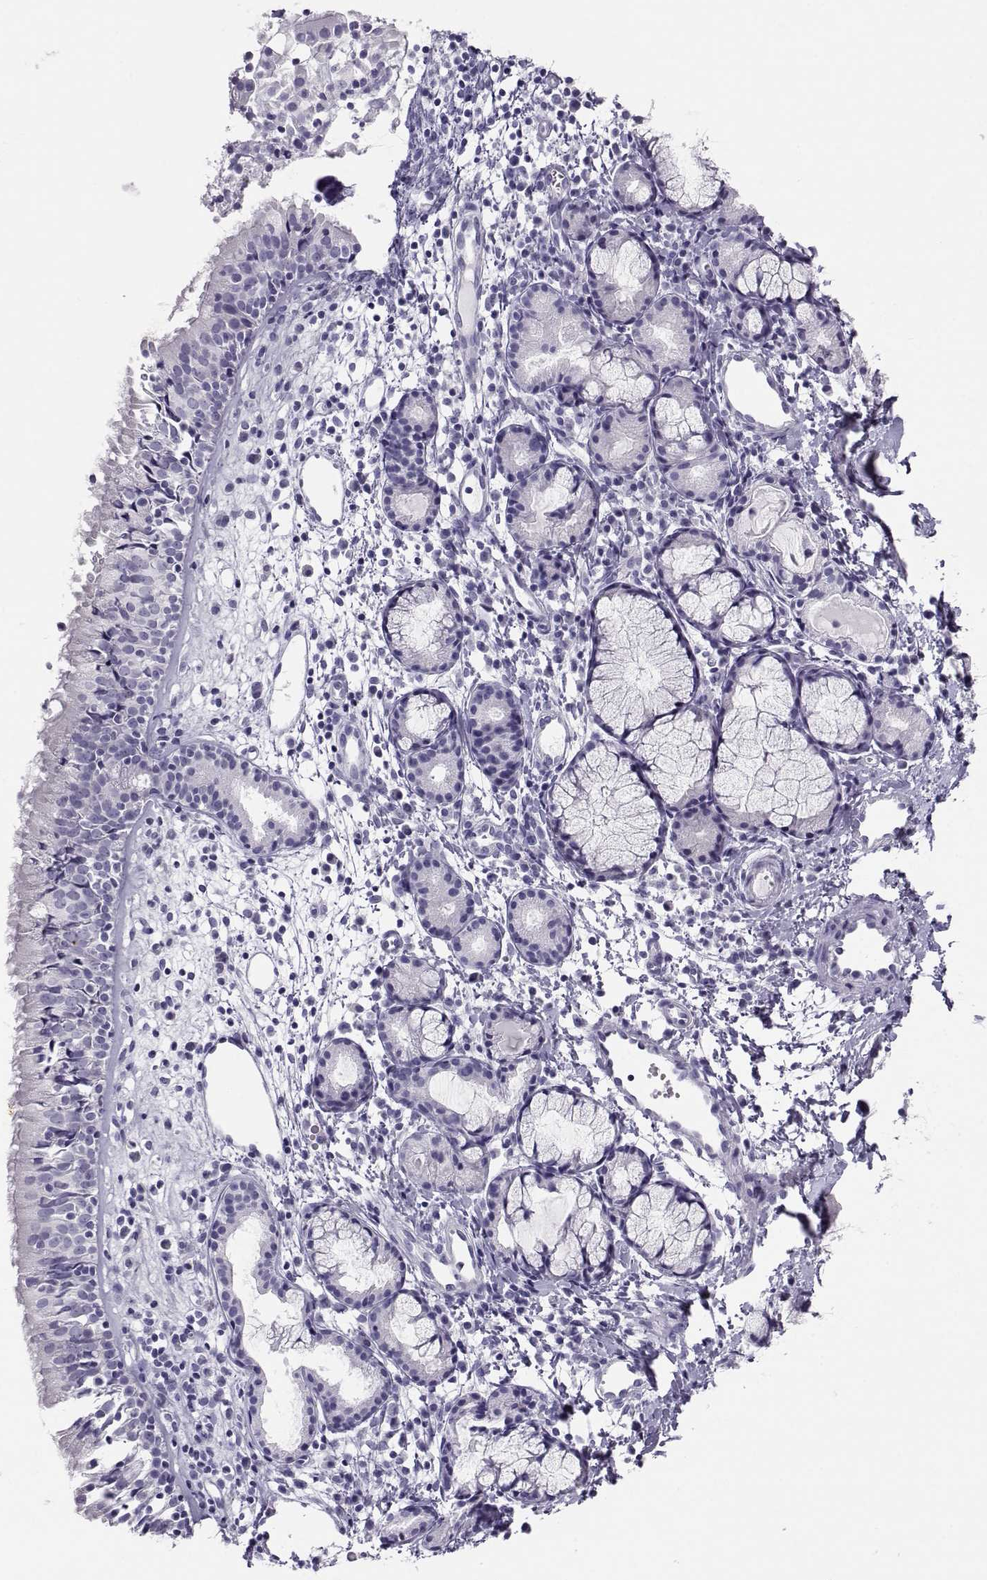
{"staining": {"intensity": "negative", "quantity": "none", "location": "none"}, "tissue": "nasopharynx", "cell_type": "Respiratory epithelial cells", "image_type": "normal", "snomed": [{"axis": "morphology", "description": "Normal tissue, NOS"}, {"axis": "topography", "description": "Nasopharynx"}], "caption": "High power microscopy micrograph of an IHC micrograph of unremarkable nasopharynx, revealing no significant expression in respiratory epithelial cells.", "gene": "RHOXF2B", "patient": {"sex": "male", "age": 9}}